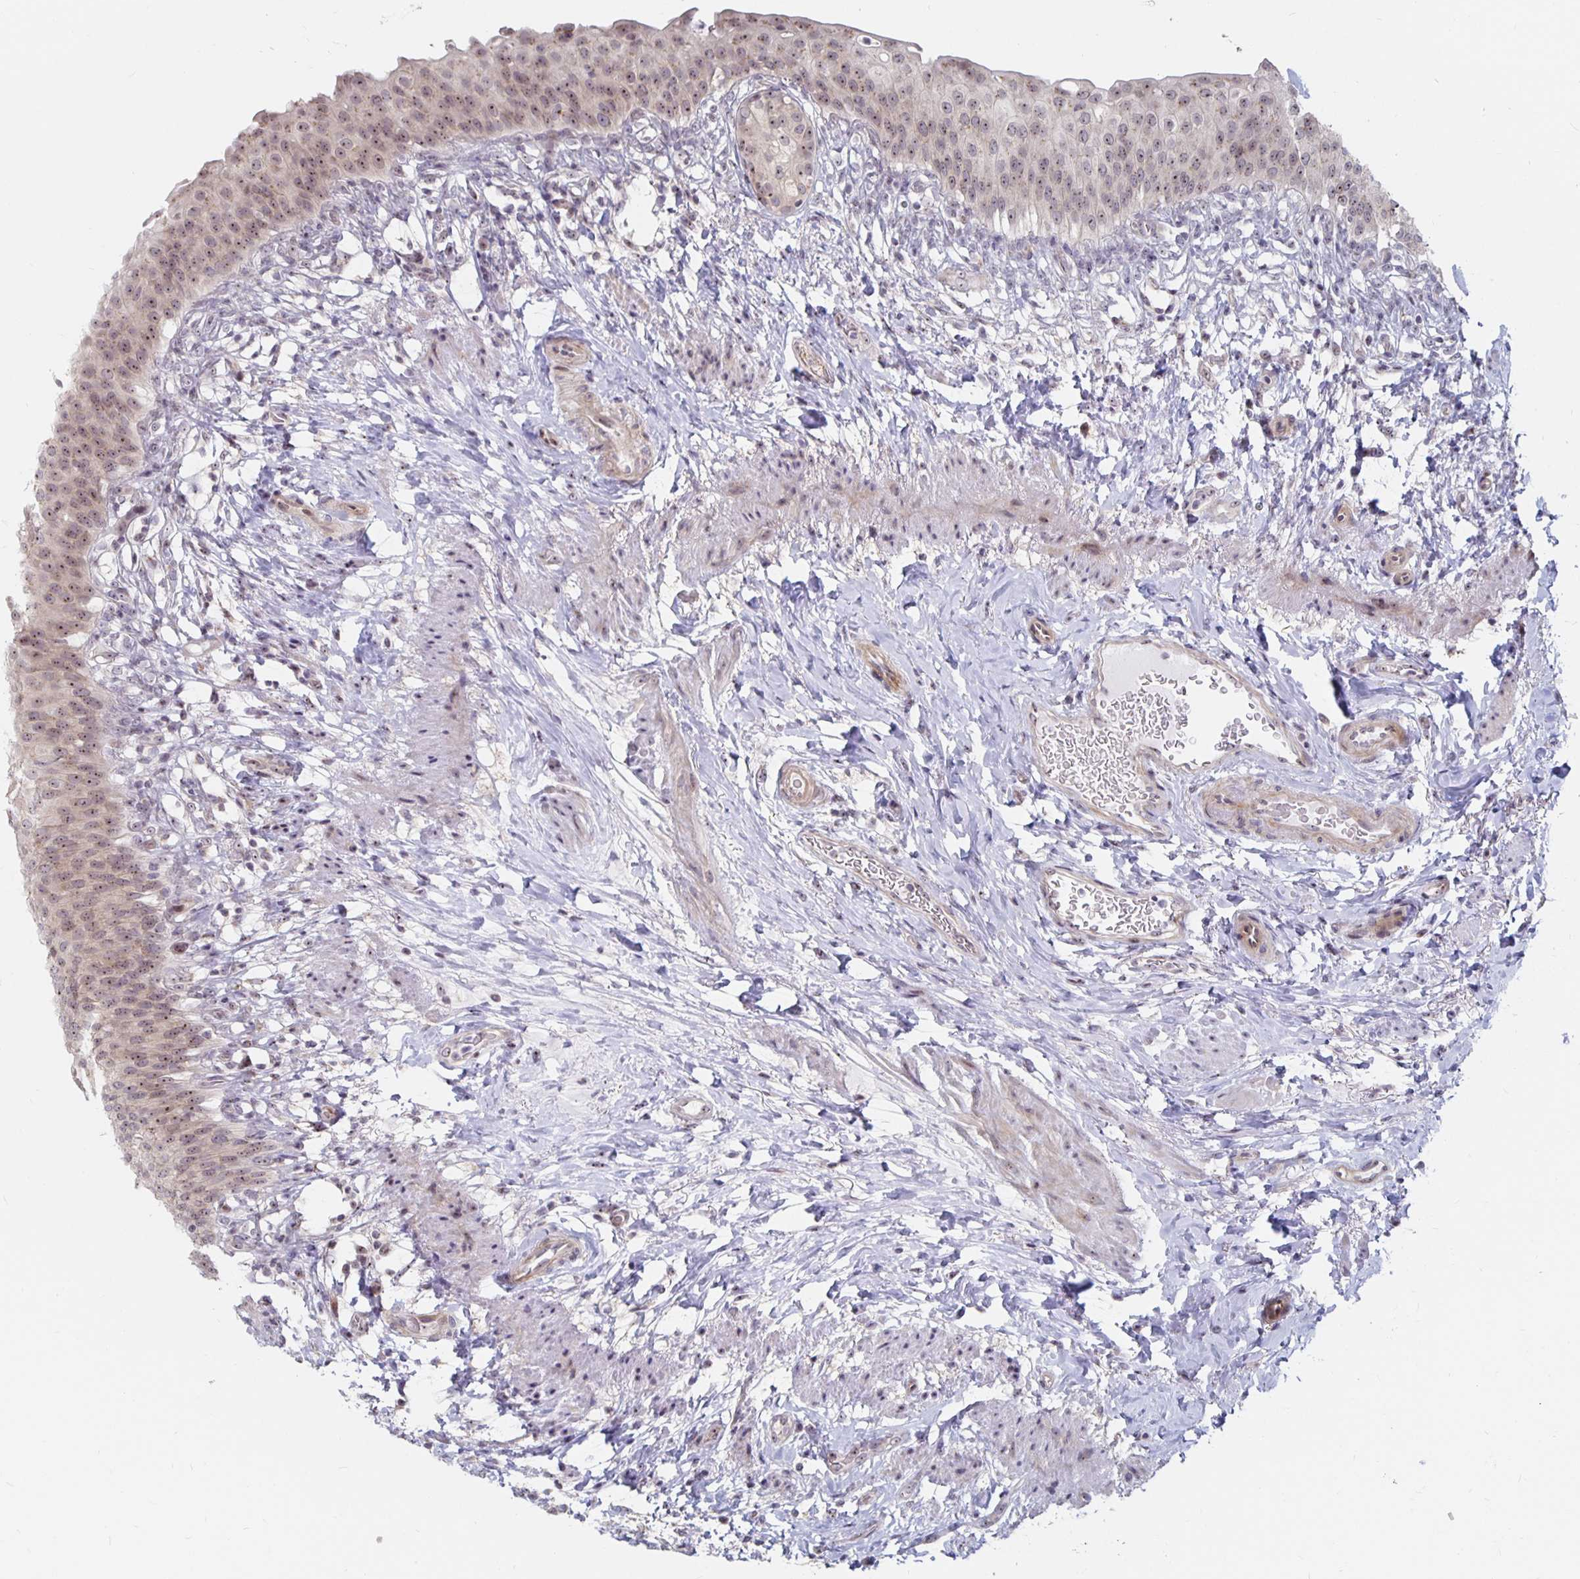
{"staining": {"intensity": "moderate", "quantity": ">75%", "location": "nuclear"}, "tissue": "urinary bladder", "cell_type": "Urothelial cells", "image_type": "normal", "snomed": [{"axis": "morphology", "description": "Normal tissue, NOS"}, {"axis": "topography", "description": "Urinary bladder"}, {"axis": "topography", "description": "Peripheral nerve tissue"}], "caption": "Immunohistochemistry (IHC) histopathology image of unremarkable urinary bladder stained for a protein (brown), which demonstrates medium levels of moderate nuclear expression in approximately >75% of urothelial cells.", "gene": "NUP85", "patient": {"sex": "female", "age": 60}}